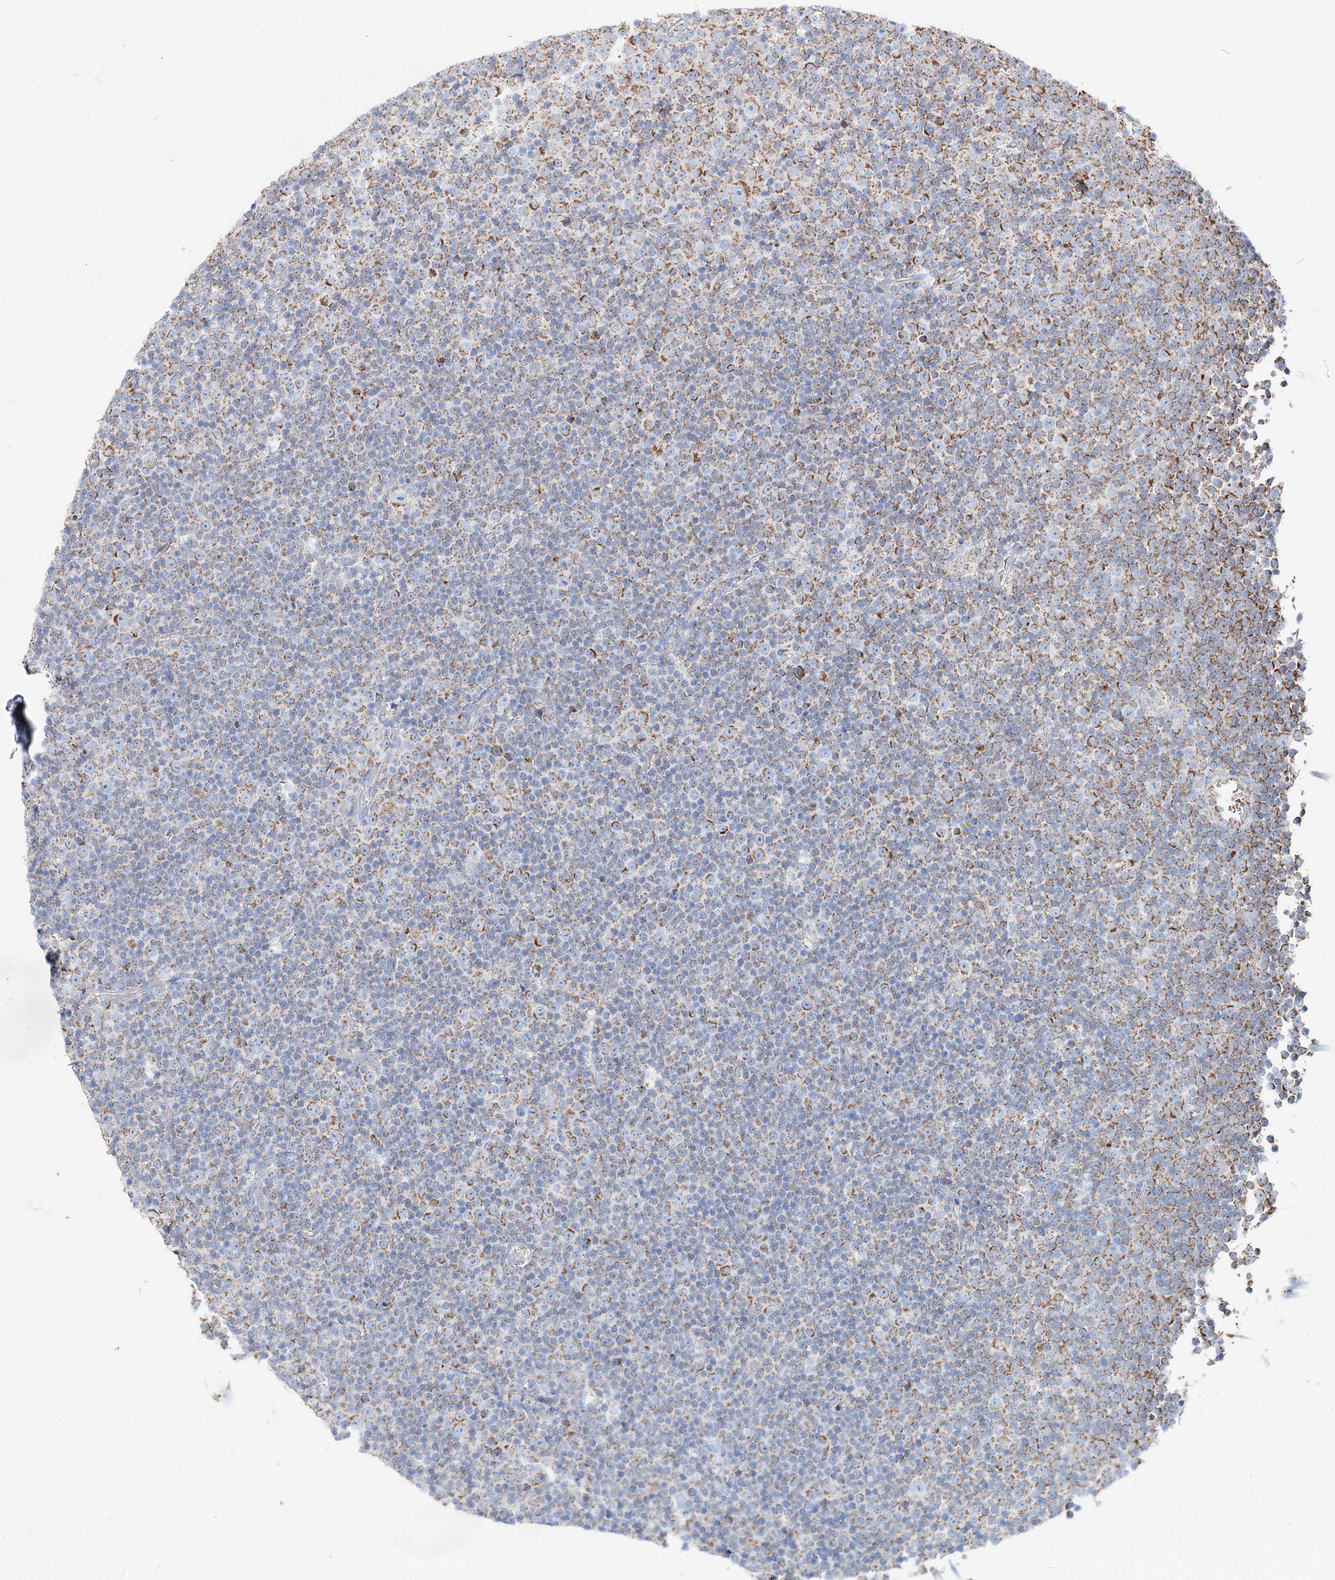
{"staining": {"intensity": "moderate", "quantity": "25%-75%", "location": "cytoplasmic/membranous"}, "tissue": "lymphoma", "cell_type": "Tumor cells", "image_type": "cancer", "snomed": [{"axis": "morphology", "description": "Malignant lymphoma, non-Hodgkin's type, Low grade"}, {"axis": "topography", "description": "Lymph node"}], "caption": "A brown stain labels moderate cytoplasmic/membranous positivity of a protein in lymphoma tumor cells. The protein of interest is shown in brown color, while the nuclei are stained blue.", "gene": "MCCC2", "patient": {"sex": "female", "age": 67}}